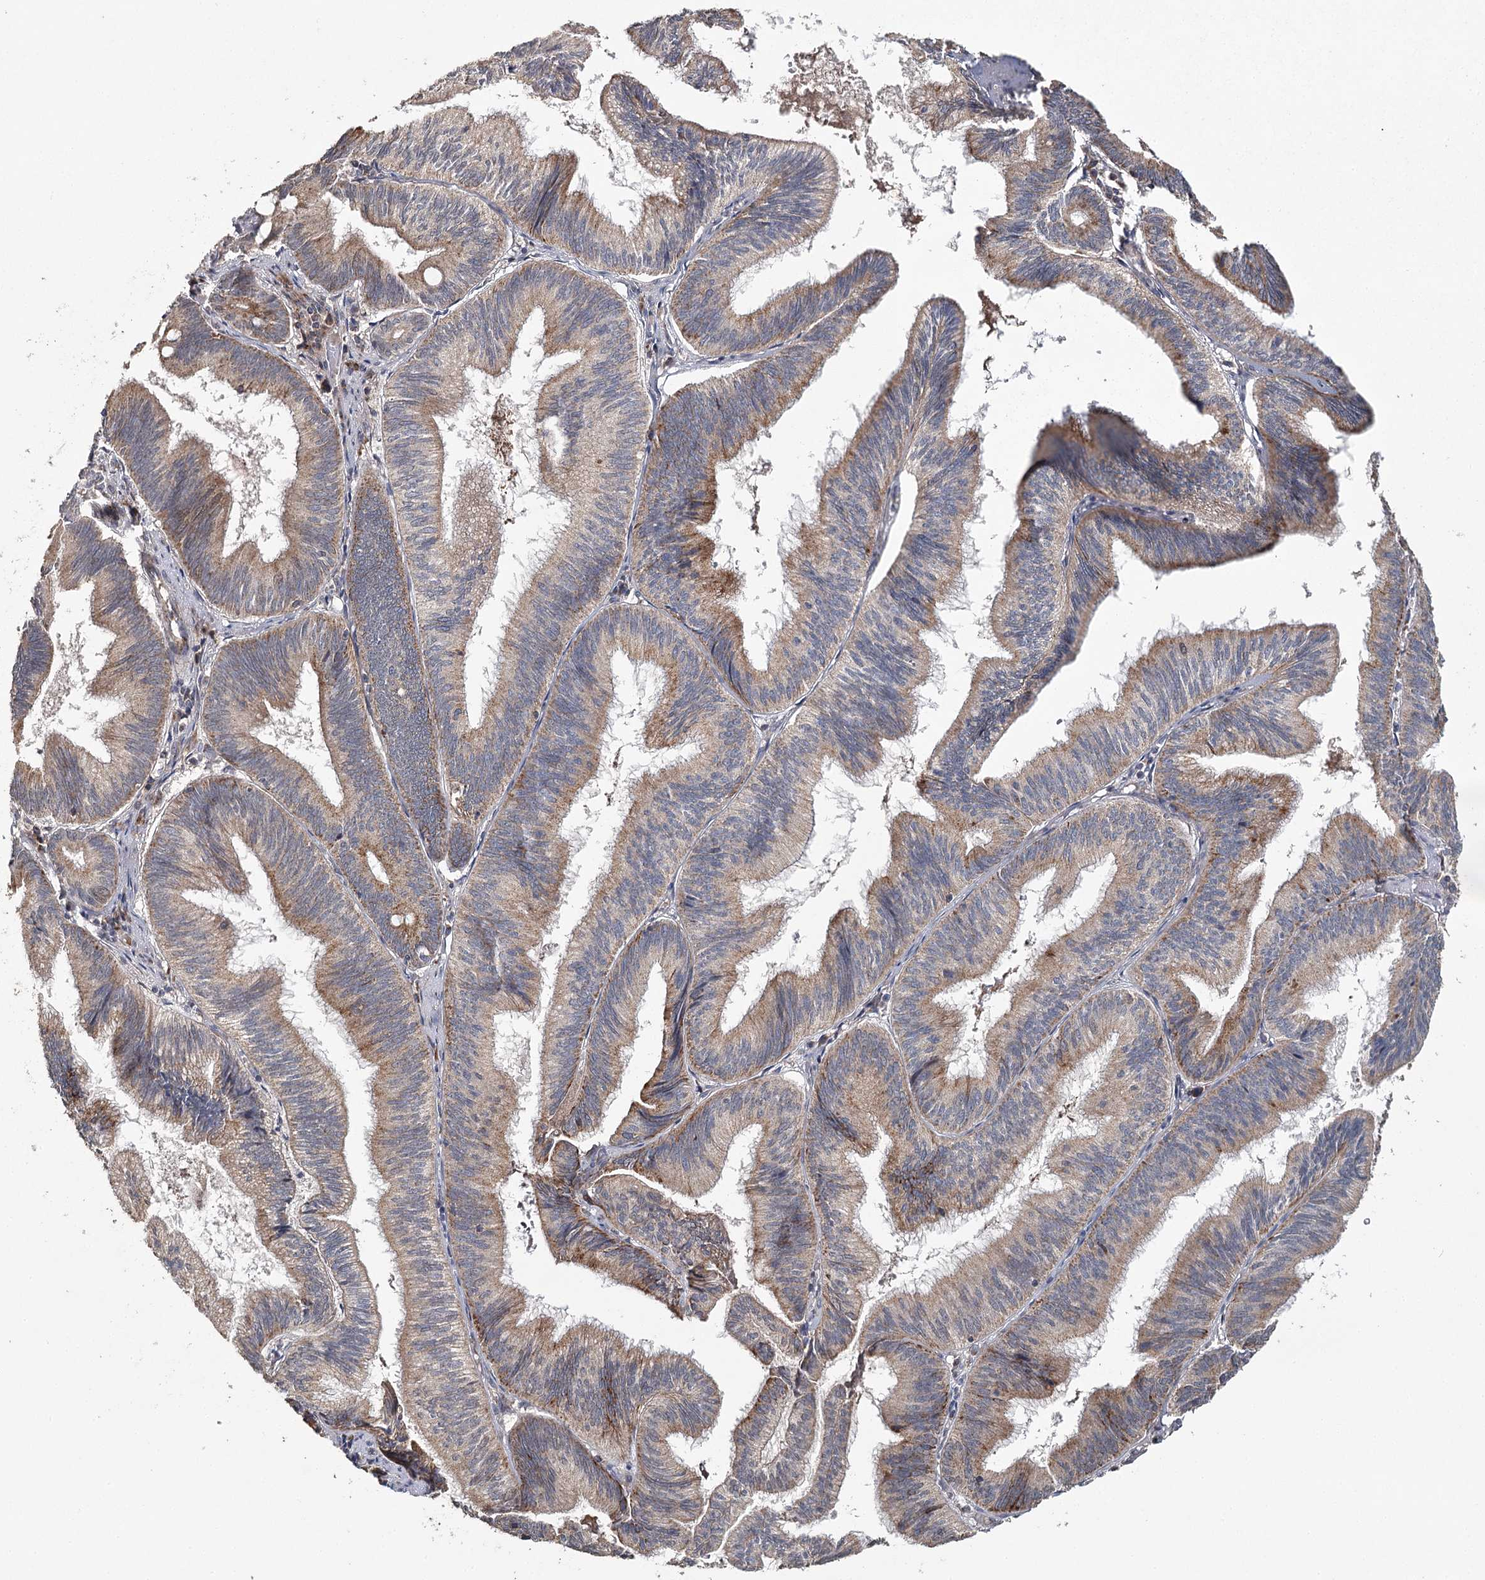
{"staining": {"intensity": "moderate", "quantity": "25%-75%", "location": "cytoplasmic/membranous"}, "tissue": "pancreatic cancer", "cell_type": "Tumor cells", "image_type": "cancer", "snomed": [{"axis": "morphology", "description": "Adenocarcinoma, NOS"}, {"axis": "topography", "description": "Pancreas"}], "caption": "There is medium levels of moderate cytoplasmic/membranous positivity in tumor cells of adenocarcinoma (pancreatic), as demonstrated by immunohistochemical staining (brown color).", "gene": "ZNRF3", "patient": {"sex": "male", "age": 82}}